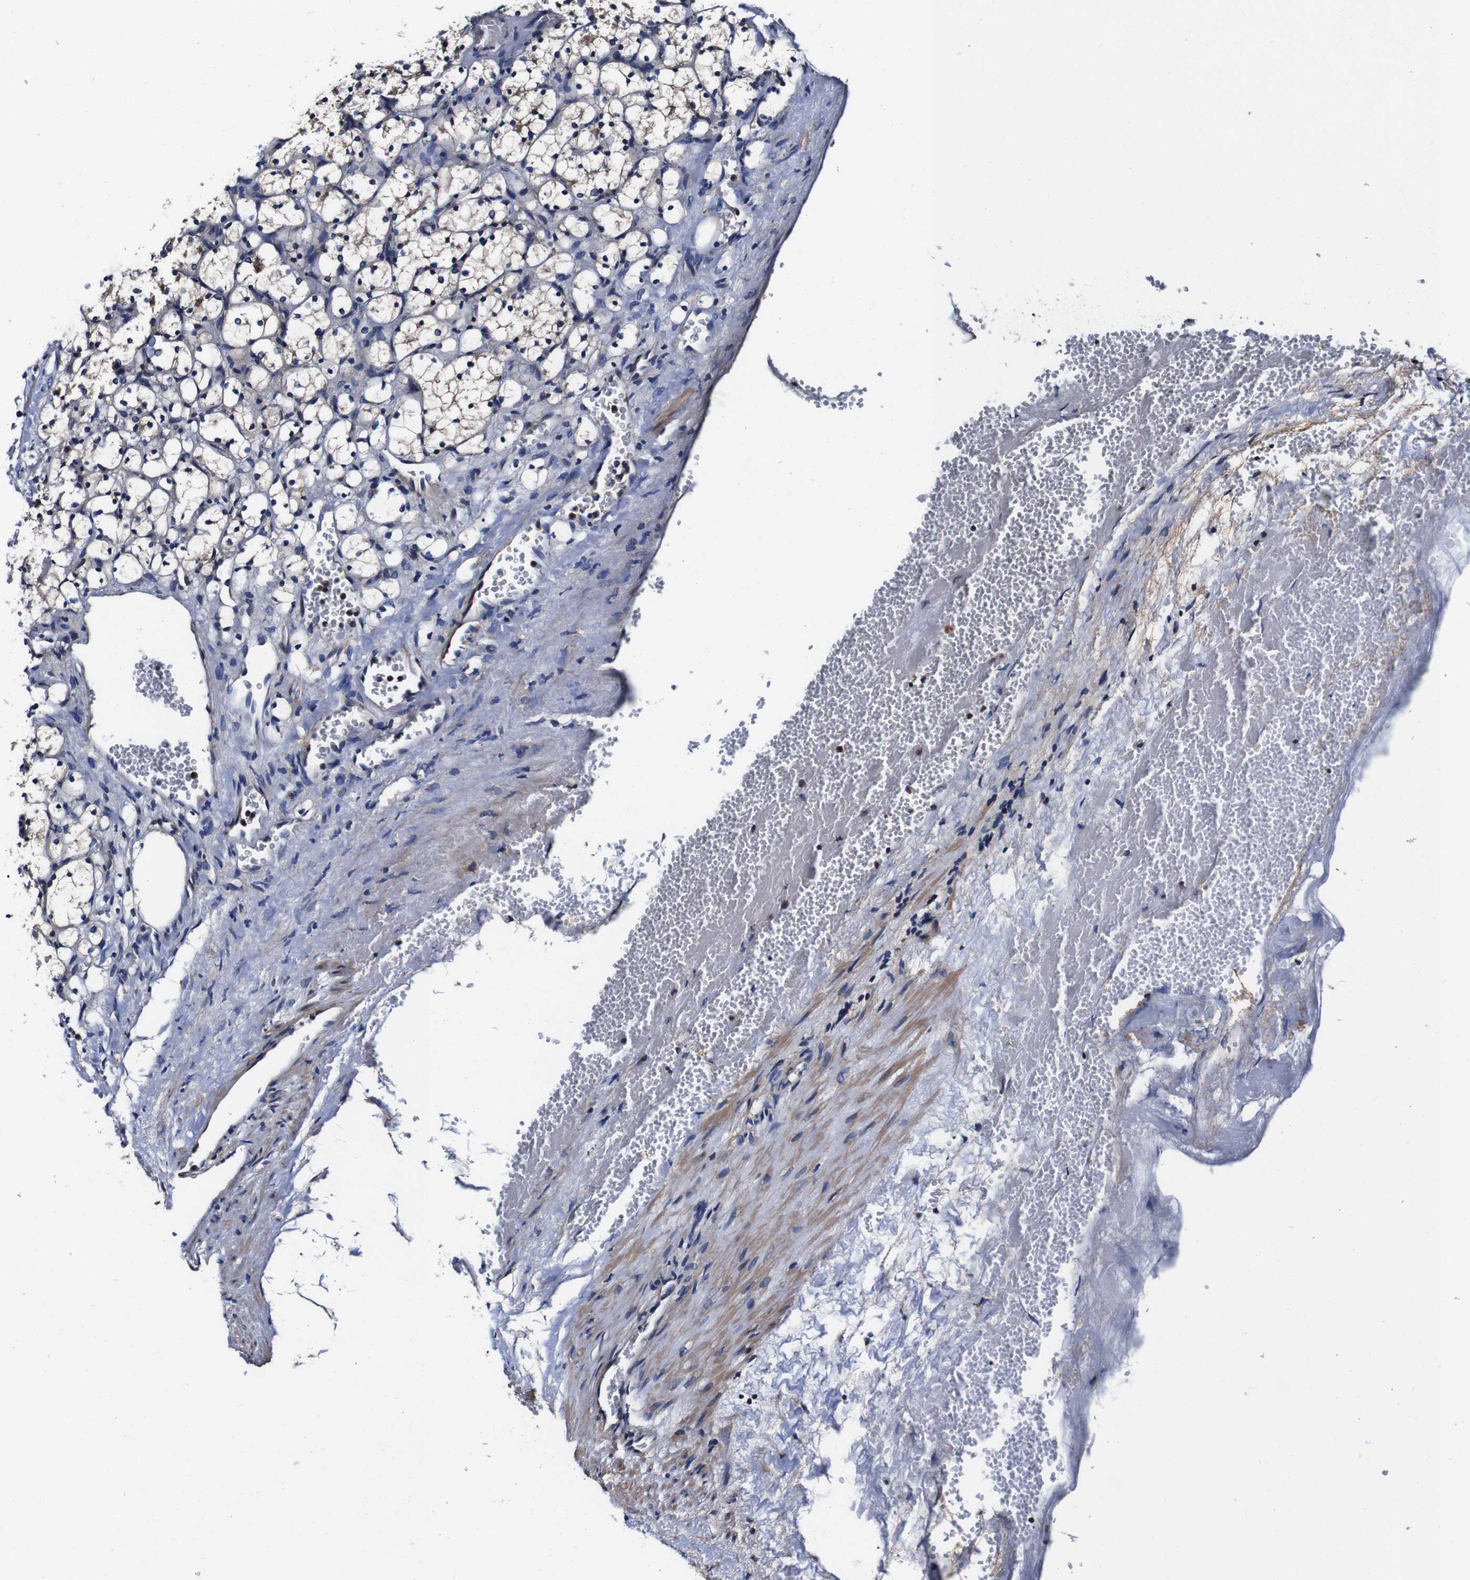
{"staining": {"intensity": "weak", "quantity": "25%-75%", "location": "cytoplasmic/membranous"}, "tissue": "renal cancer", "cell_type": "Tumor cells", "image_type": "cancer", "snomed": [{"axis": "morphology", "description": "Adenocarcinoma, NOS"}, {"axis": "topography", "description": "Kidney"}], "caption": "DAB immunohistochemical staining of human renal adenocarcinoma displays weak cytoplasmic/membranous protein staining in approximately 25%-75% of tumor cells.", "gene": "PDCD6IP", "patient": {"sex": "female", "age": 69}}